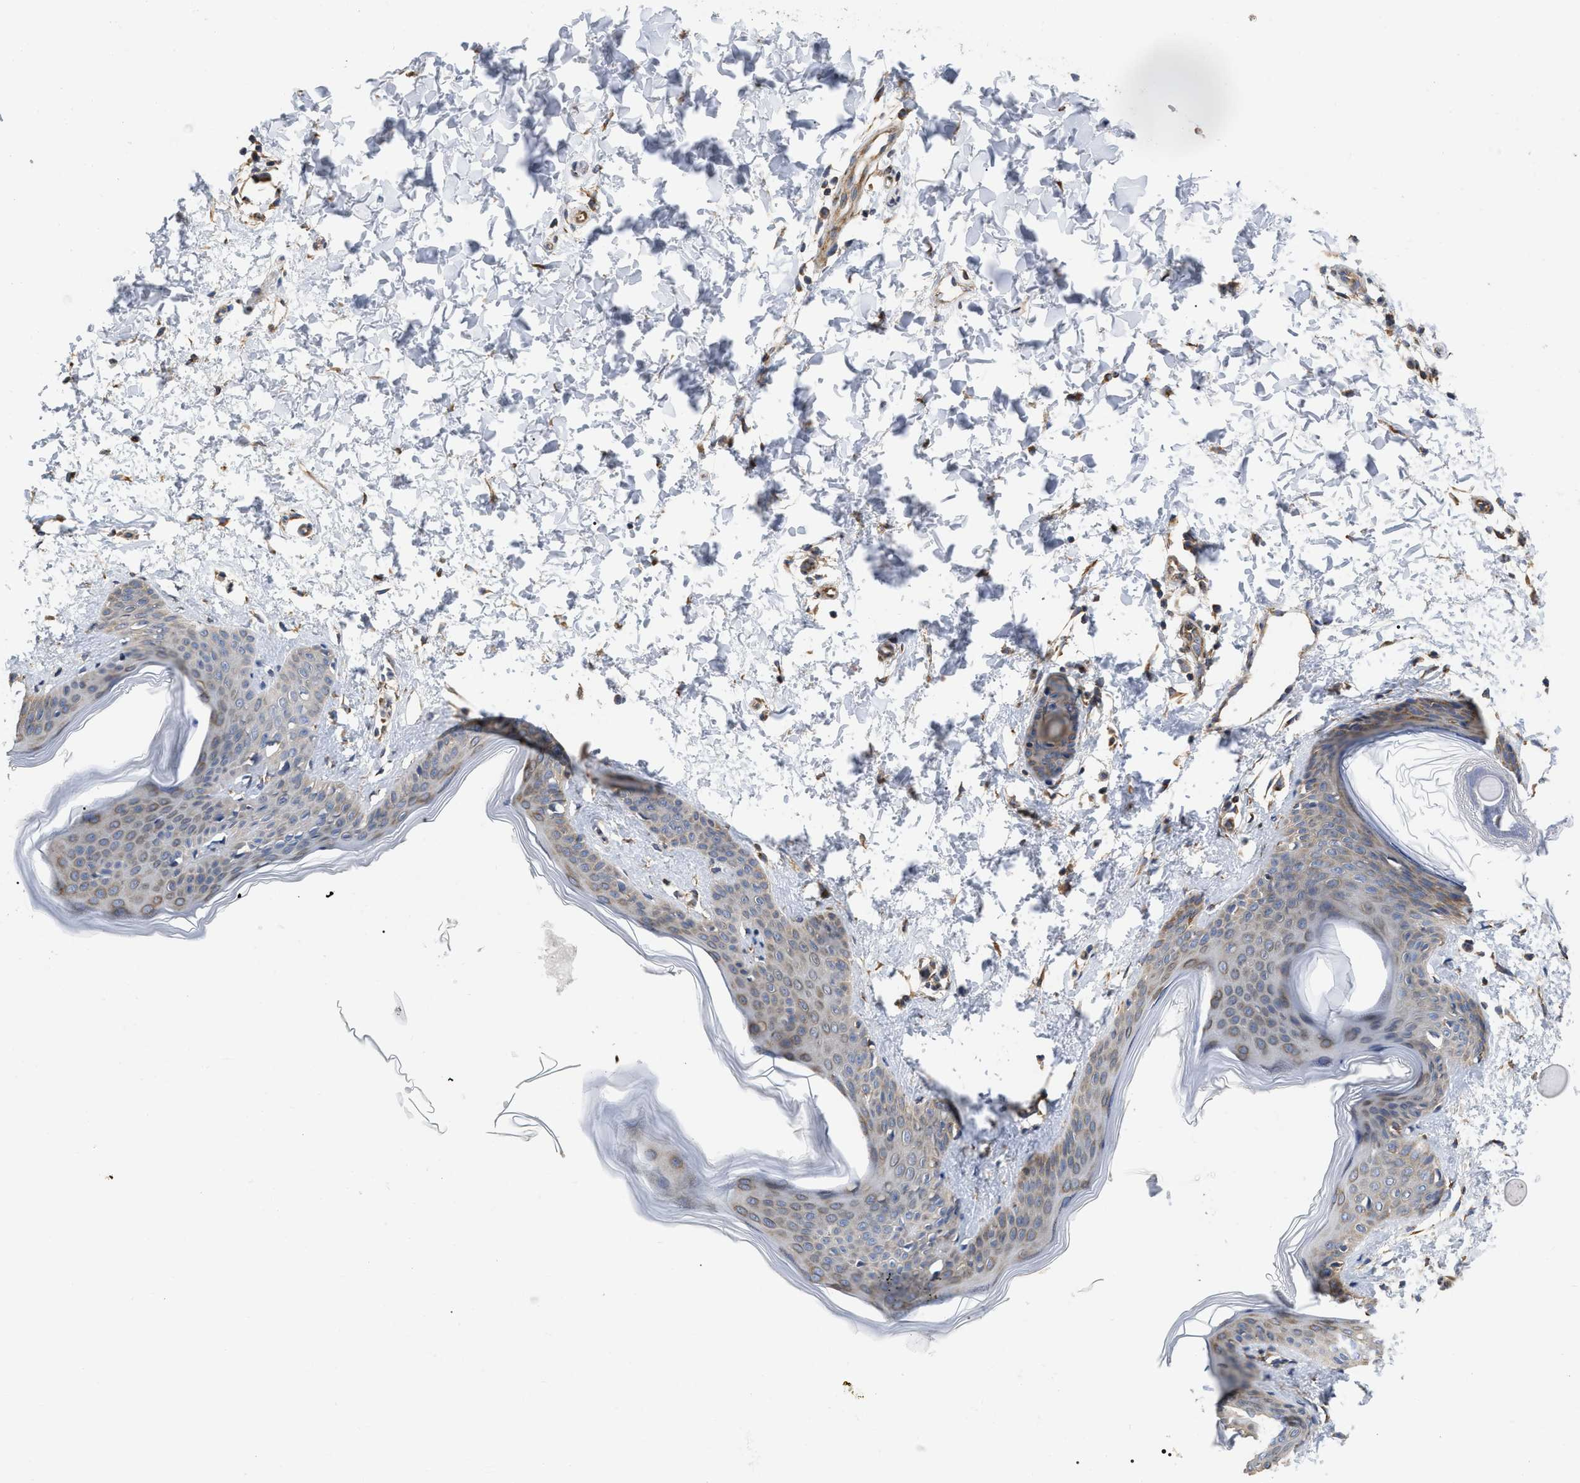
{"staining": {"intensity": "strong", "quantity": ">75%", "location": "cytoplasmic/membranous"}, "tissue": "skin", "cell_type": "Fibroblasts", "image_type": "normal", "snomed": [{"axis": "morphology", "description": "Normal tissue, NOS"}, {"axis": "topography", "description": "Skin"}], "caption": "The immunohistochemical stain highlights strong cytoplasmic/membranous staining in fibroblasts of unremarkable skin. (IHC, brightfield microscopy, high magnification).", "gene": "FAM120A", "patient": {"sex": "female", "age": 17}}